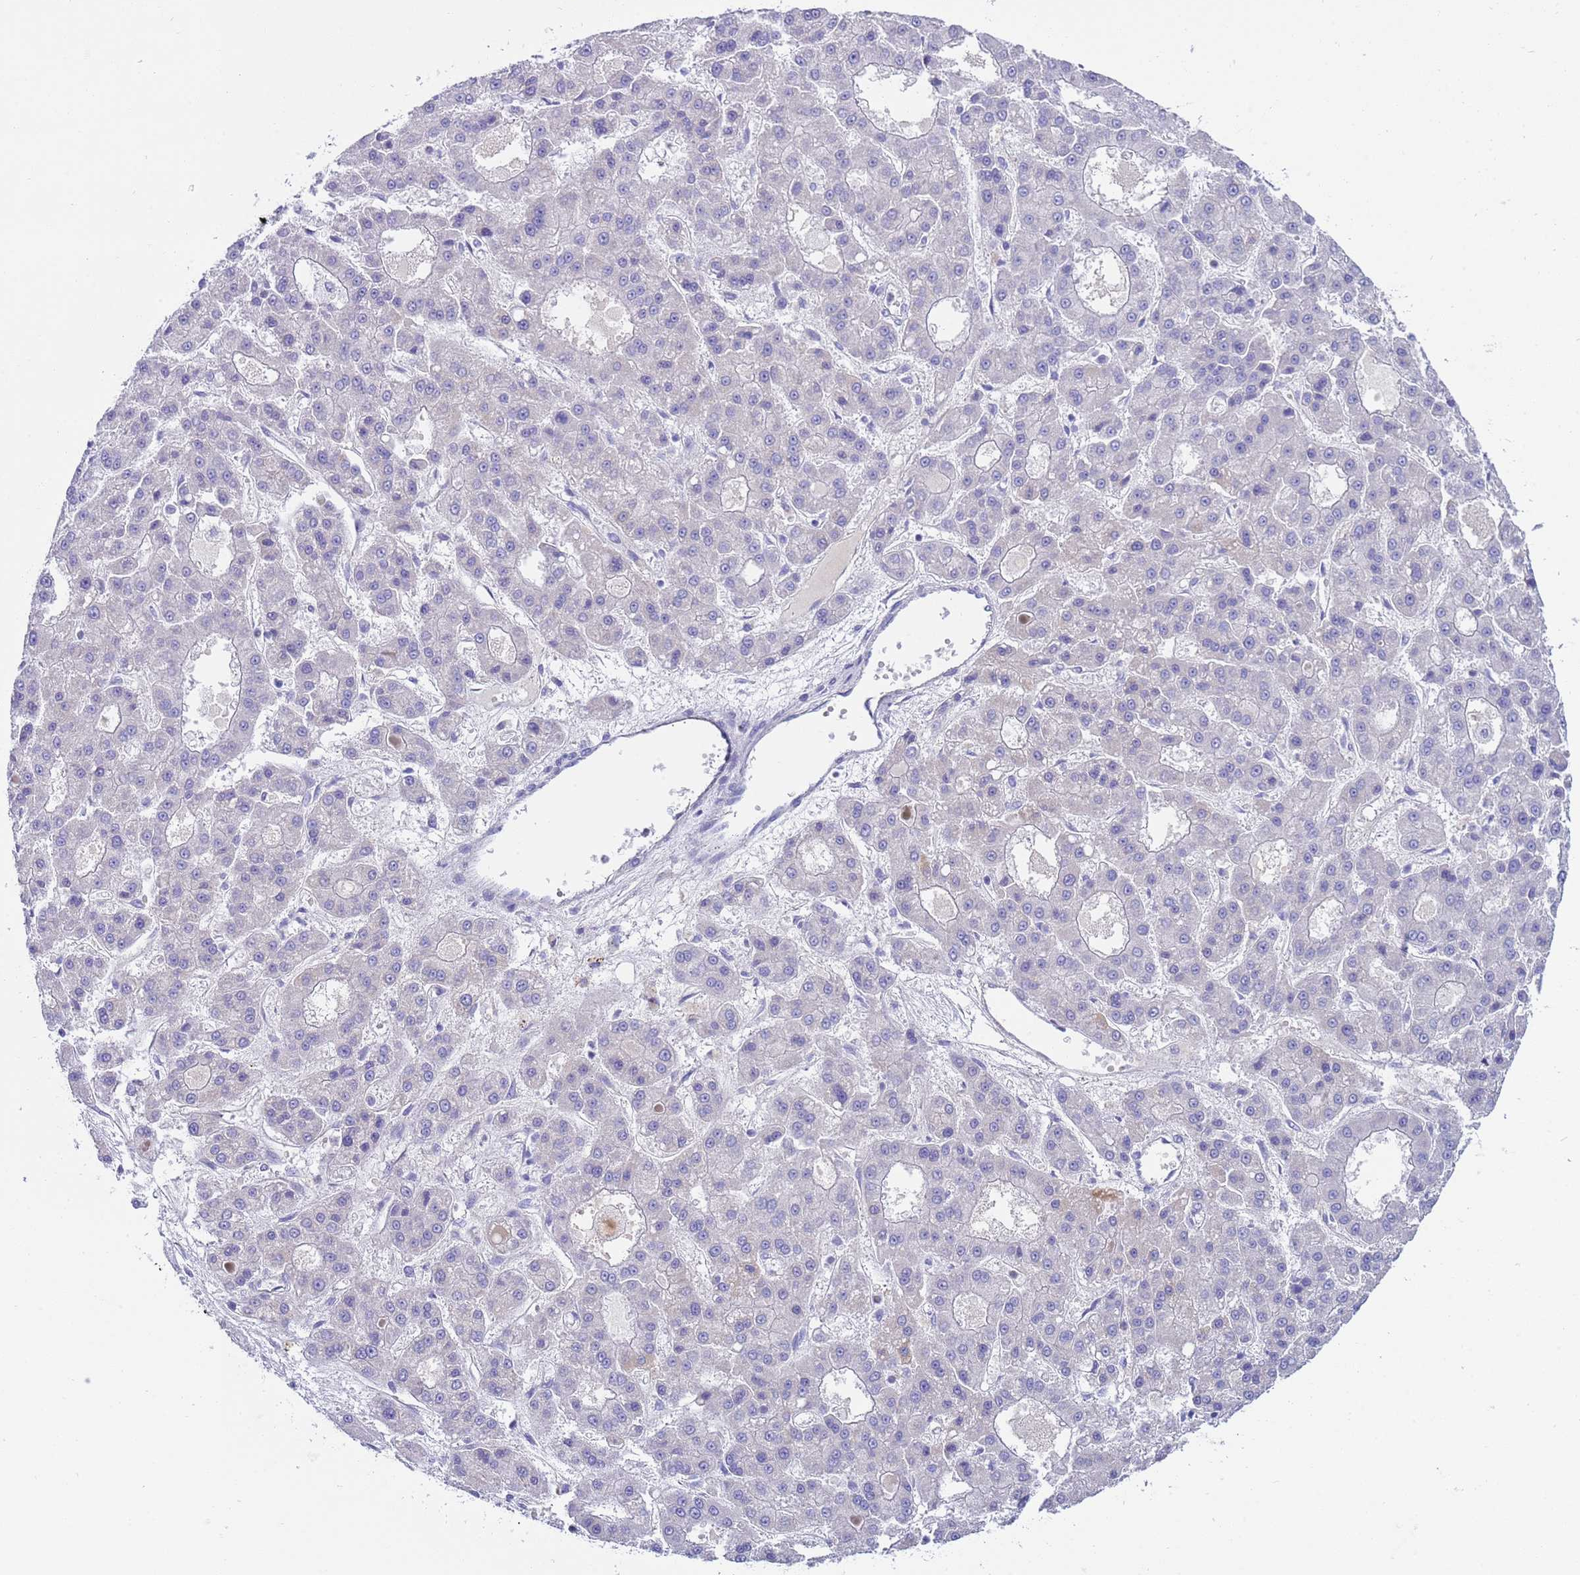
{"staining": {"intensity": "negative", "quantity": "none", "location": "none"}, "tissue": "liver cancer", "cell_type": "Tumor cells", "image_type": "cancer", "snomed": [{"axis": "morphology", "description": "Carcinoma, Hepatocellular, NOS"}, {"axis": "topography", "description": "Liver"}], "caption": "Tumor cells are negative for protein expression in human liver cancer. (DAB immunohistochemistry (IHC) visualized using brightfield microscopy, high magnification).", "gene": "RIPPLY2", "patient": {"sex": "male", "age": 70}}